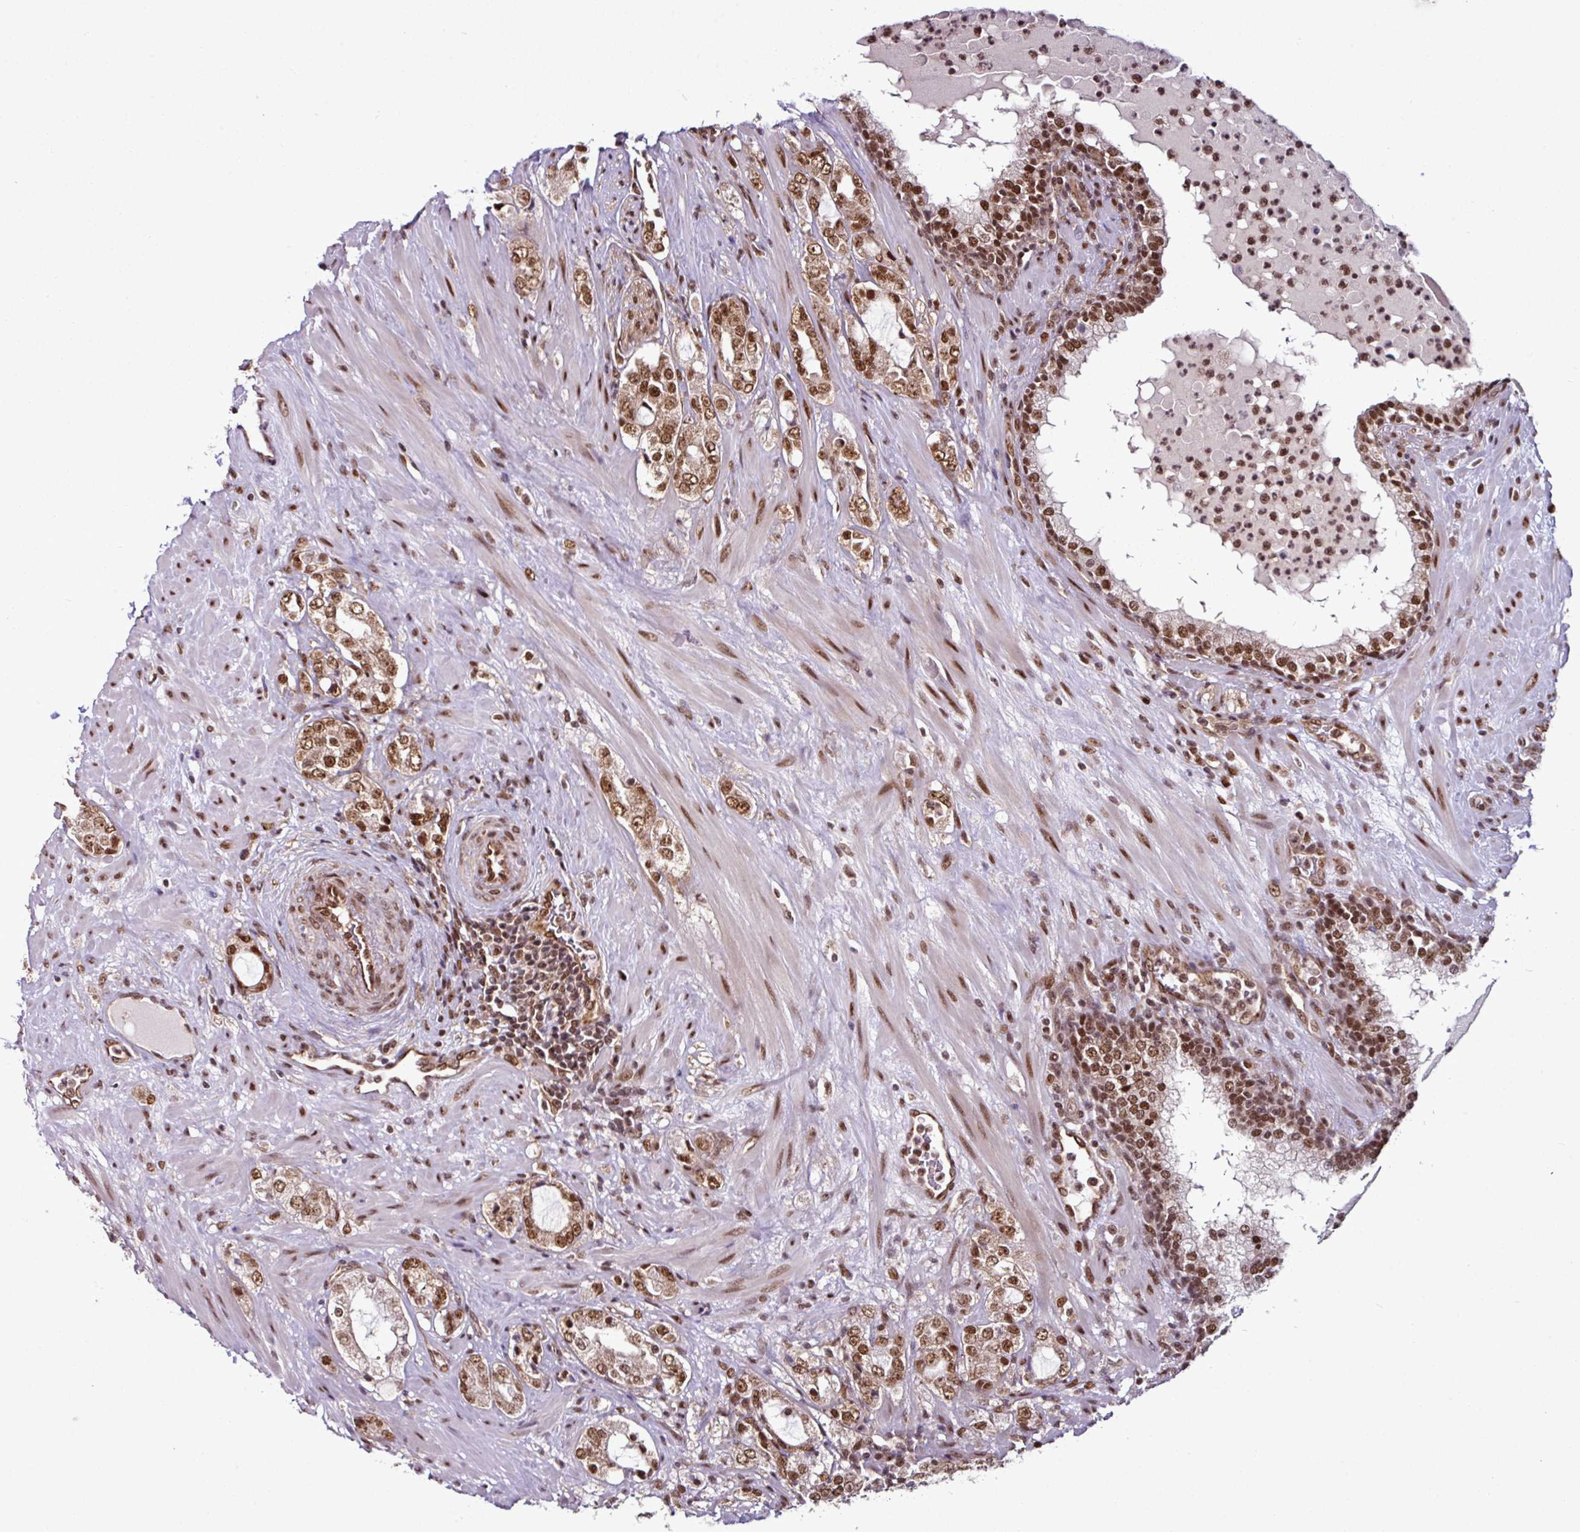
{"staining": {"intensity": "moderate", "quantity": ">75%", "location": "cytoplasmic/membranous,nuclear"}, "tissue": "prostate cancer", "cell_type": "Tumor cells", "image_type": "cancer", "snomed": [{"axis": "morphology", "description": "Adenocarcinoma, High grade"}, {"axis": "topography", "description": "Prostate"}], "caption": "Prostate cancer stained for a protein shows moderate cytoplasmic/membranous and nuclear positivity in tumor cells.", "gene": "MORF4L2", "patient": {"sex": "male", "age": 64}}